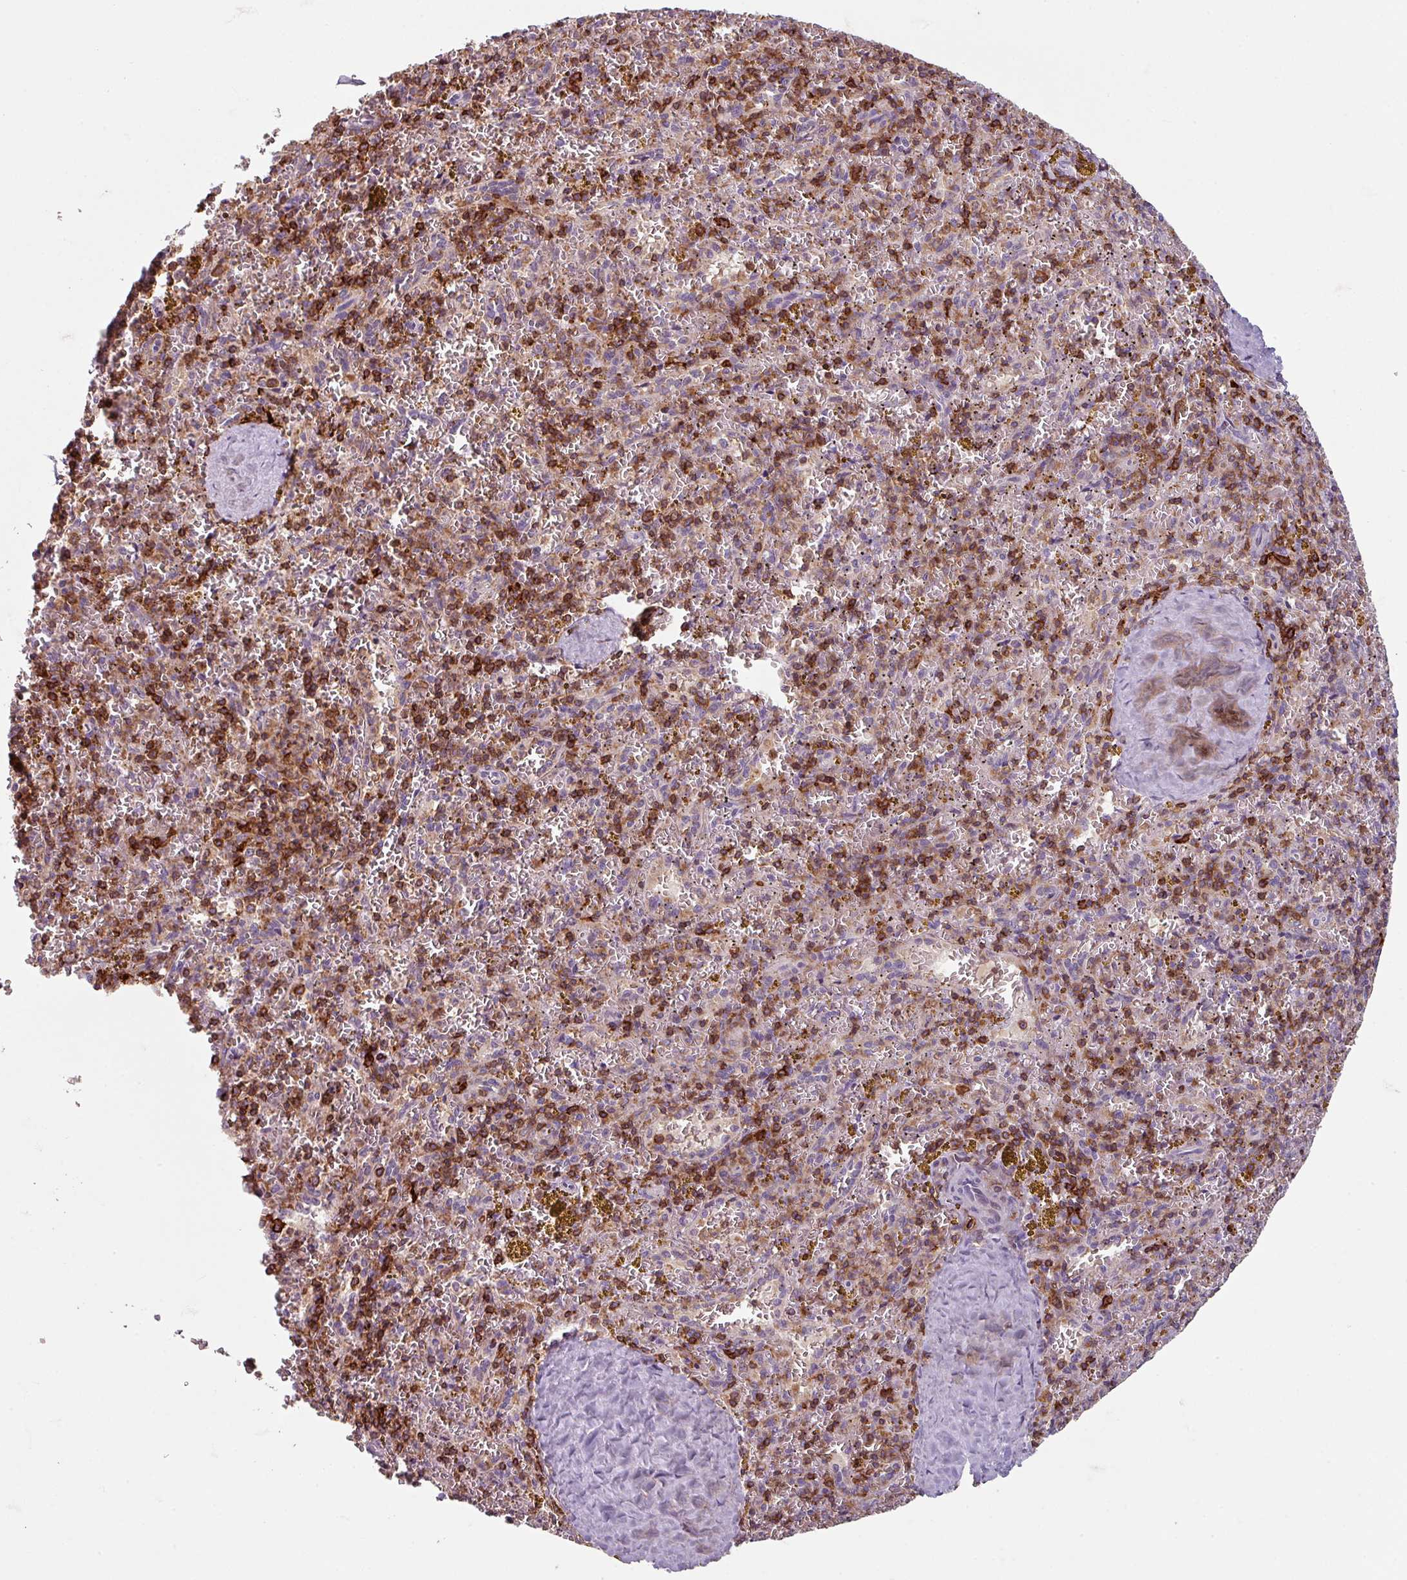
{"staining": {"intensity": "strong", "quantity": "25%-75%", "location": "cytoplasmic/membranous"}, "tissue": "spleen", "cell_type": "Cells in red pulp", "image_type": "normal", "snomed": [{"axis": "morphology", "description": "Normal tissue, NOS"}, {"axis": "topography", "description": "Spleen"}], "caption": "Immunohistochemical staining of normal human spleen shows strong cytoplasmic/membranous protein staining in about 25%-75% of cells in red pulp.", "gene": "NEDD9", "patient": {"sex": "male", "age": 57}}